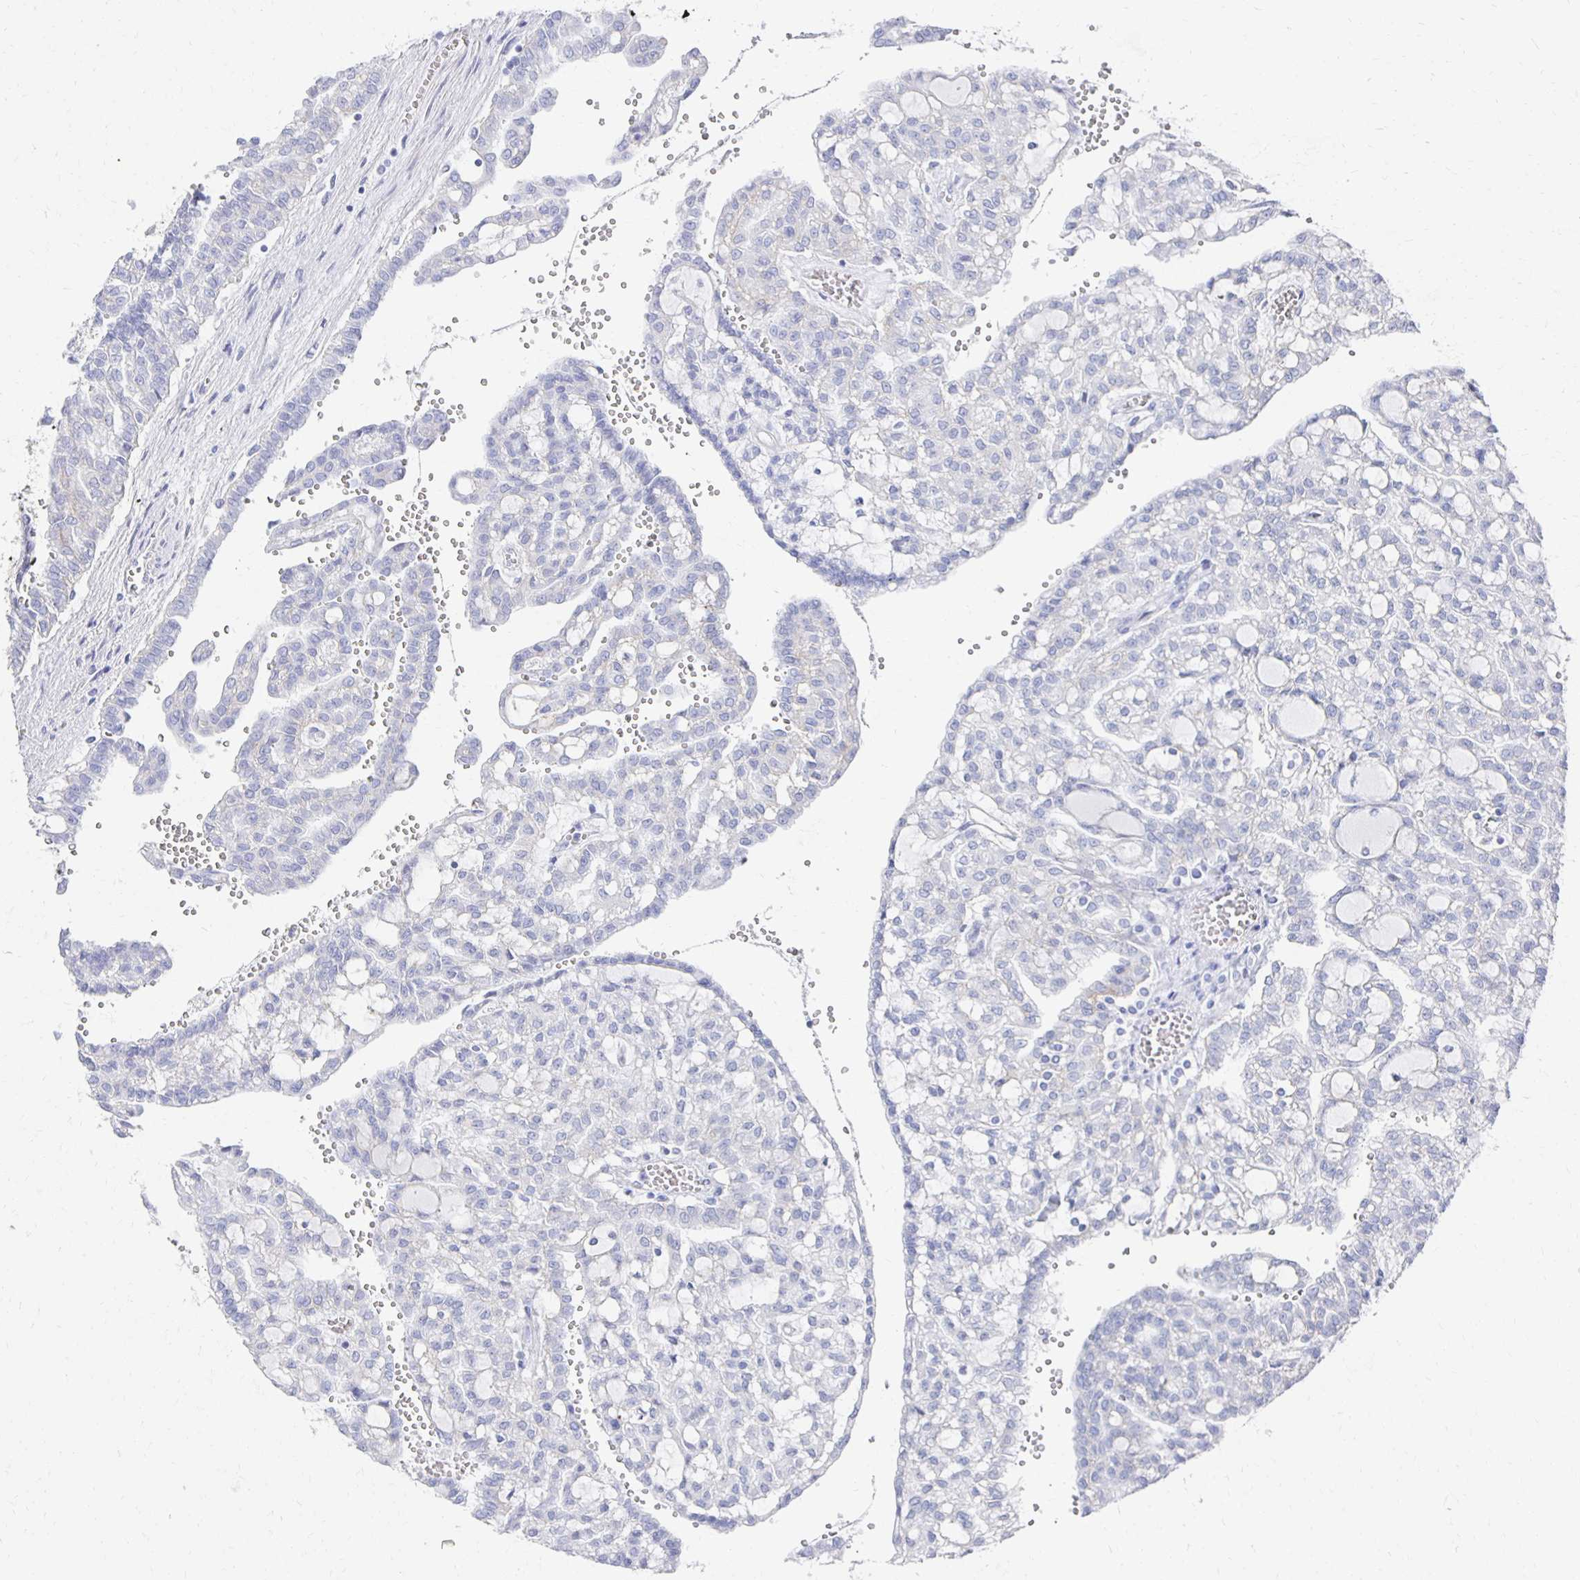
{"staining": {"intensity": "negative", "quantity": "none", "location": "none"}, "tissue": "renal cancer", "cell_type": "Tumor cells", "image_type": "cancer", "snomed": [{"axis": "morphology", "description": "Adenocarcinoma, NOS"}, {"axis": "topography", "description": "Kidney"}], "caption": "A photomicrograph of human renal cancer (adenocarcinoma) is negative for staining in tumor cells. (DAB immunohistochemistry (IHC), high magnification).", "gene": "PRDM7", "patient": {"sex": "male", "age": 63}}